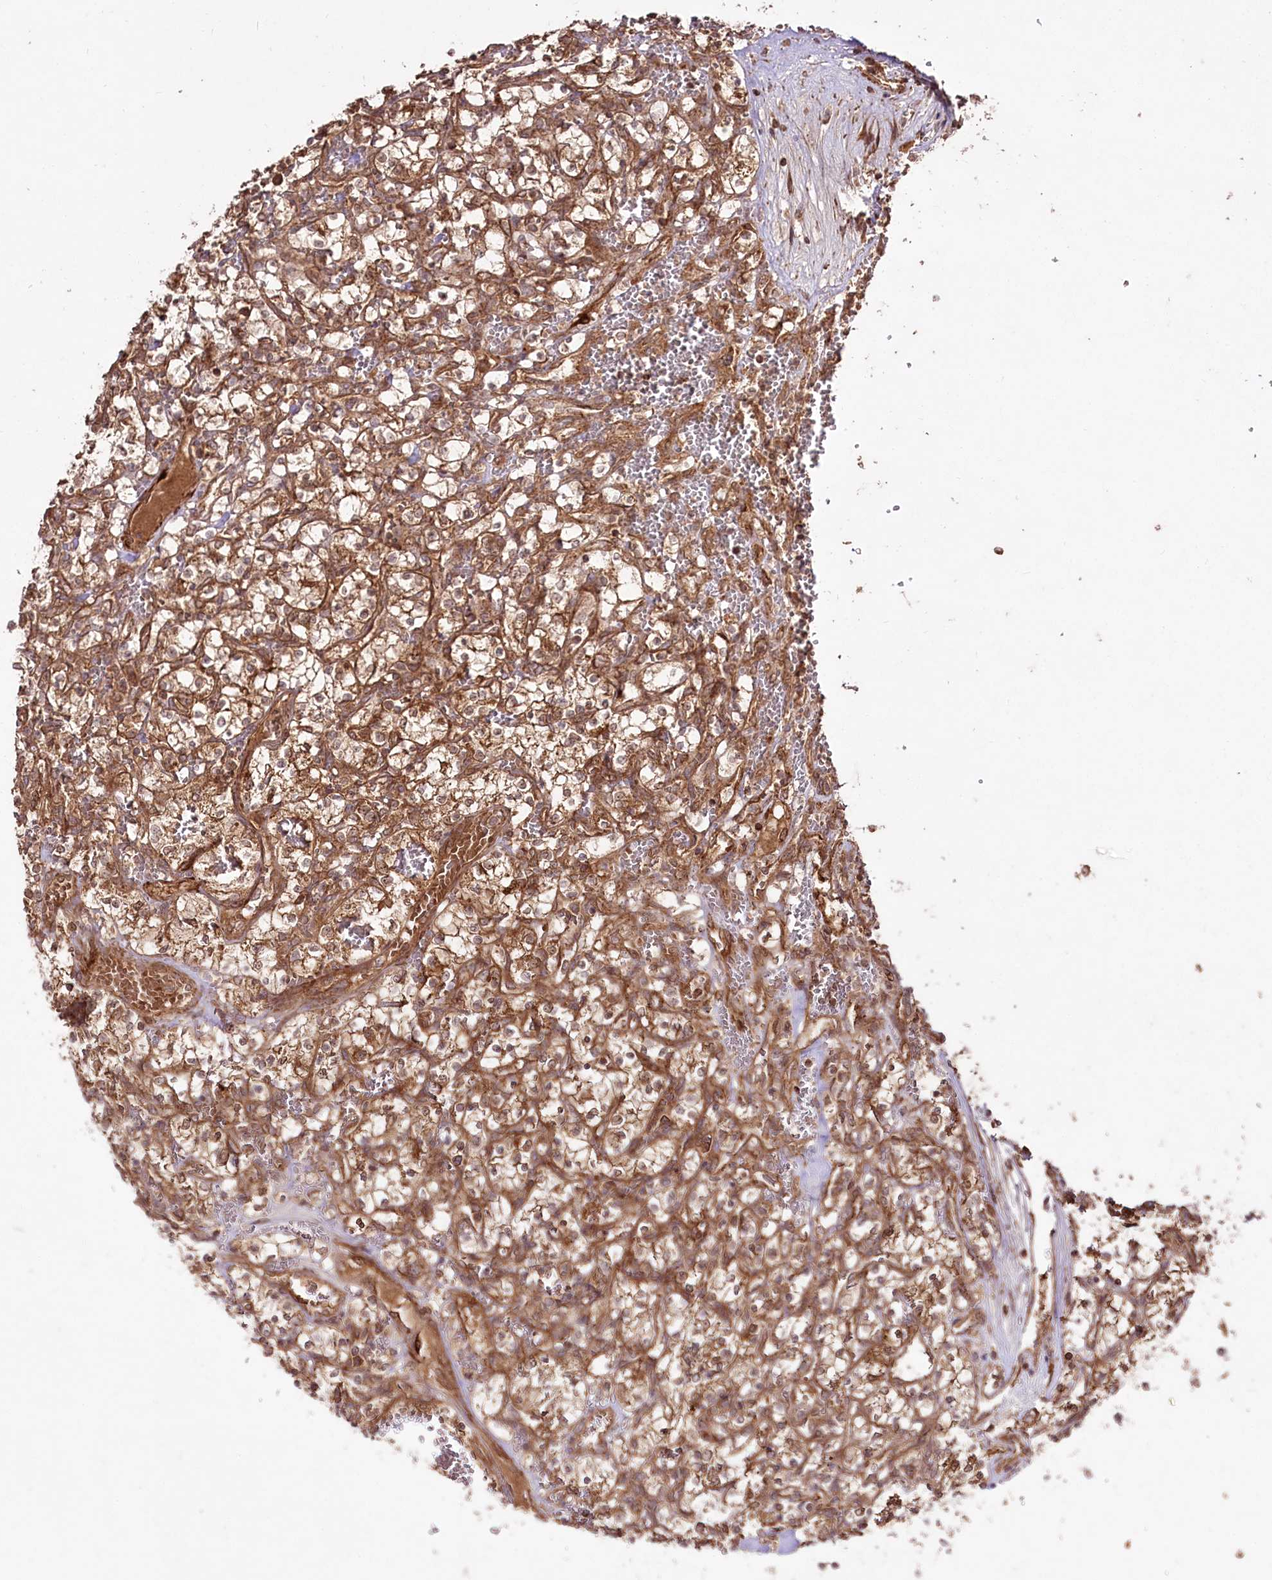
{"staining": {"intensity": "moderate", "quantity": ">75%", "location": "cytoplasmic/membranous"}, "tissue": "renal cancer", "cell_type": "Tumor cells", "image_type": "cancer", "snomed": [{"axis": "morphology", "description": "Adenocarcinoma, NOS"}, {"axis": "topography", "description": "Kidney"}], "caption": "Brown immunohistochemical staining in renal cancer (adenocarcinoma) reveals moderate cytoplasmic/membranous expression in approximately >75% of tumor cells. The staining is performed using DAB brown chromogen to label protein expression. The nuclei are counter-stained blue using hematoxylin.", "gene": "REXO2", "patient": {"sex": "female", "age": 69}}